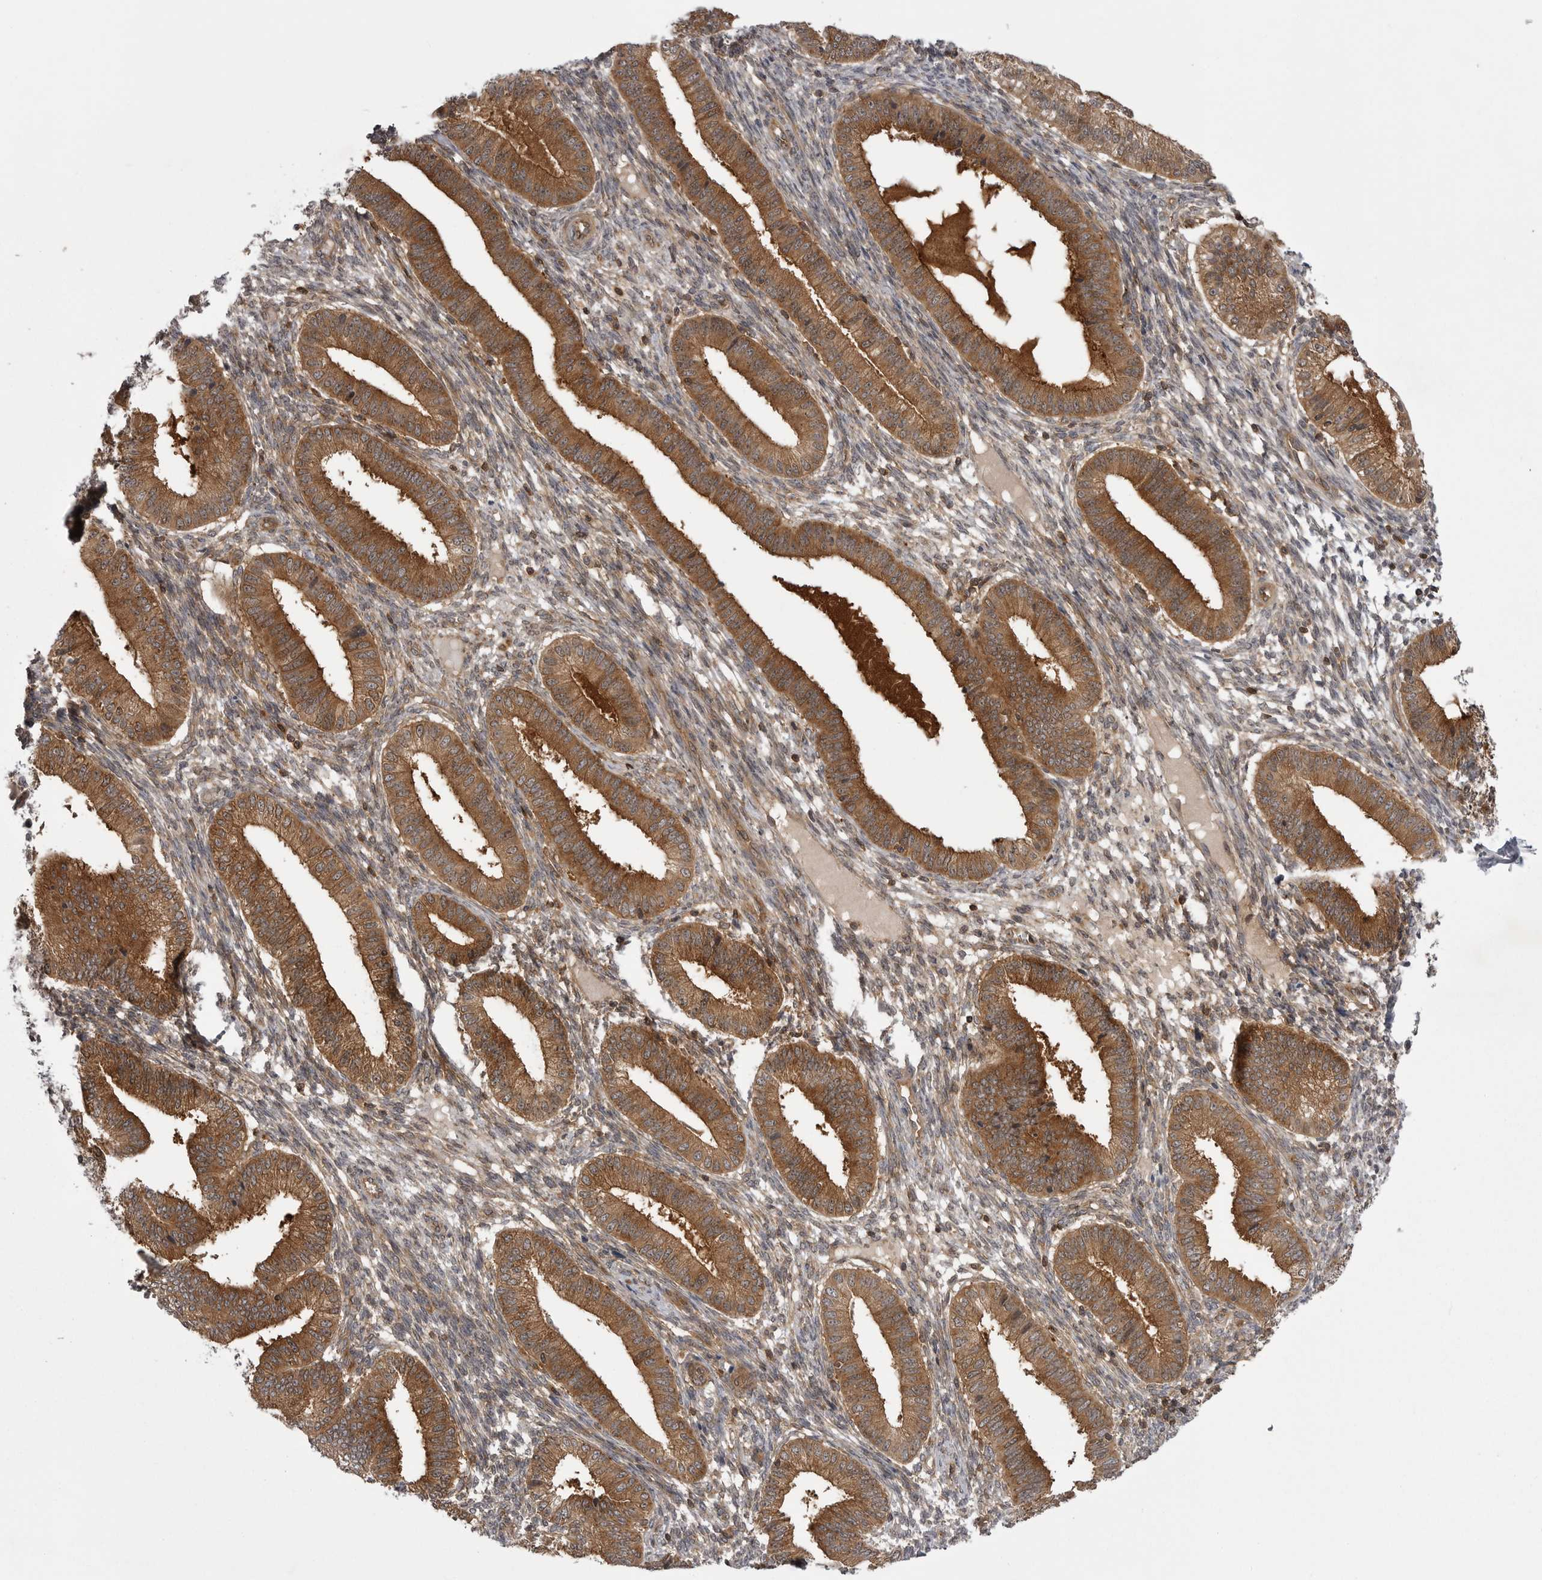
{"staining": {"intensity": "moderate", "quantity": ">75%", "location": "cytoplasmic/membranous"}, "tissue": "endometrium", "cell_type": "Cells in endometrial stroma", "image_type": "normal", "snomed": [{"axis": "morphology", "description": "Normal tissue, NOS"}, {"axis": "topography", "description": "Endometrium"}], "caption": "A photomicrograph of human endometrium stained for a protein shows moderate cytoplasmic/membranous brown staining in cells in endometrial stroma. (DAB IHC, brown staining for protein, blue staining for nuclei).", "gene": "STK24", "patient": {"sex": "female", "age": 39}}